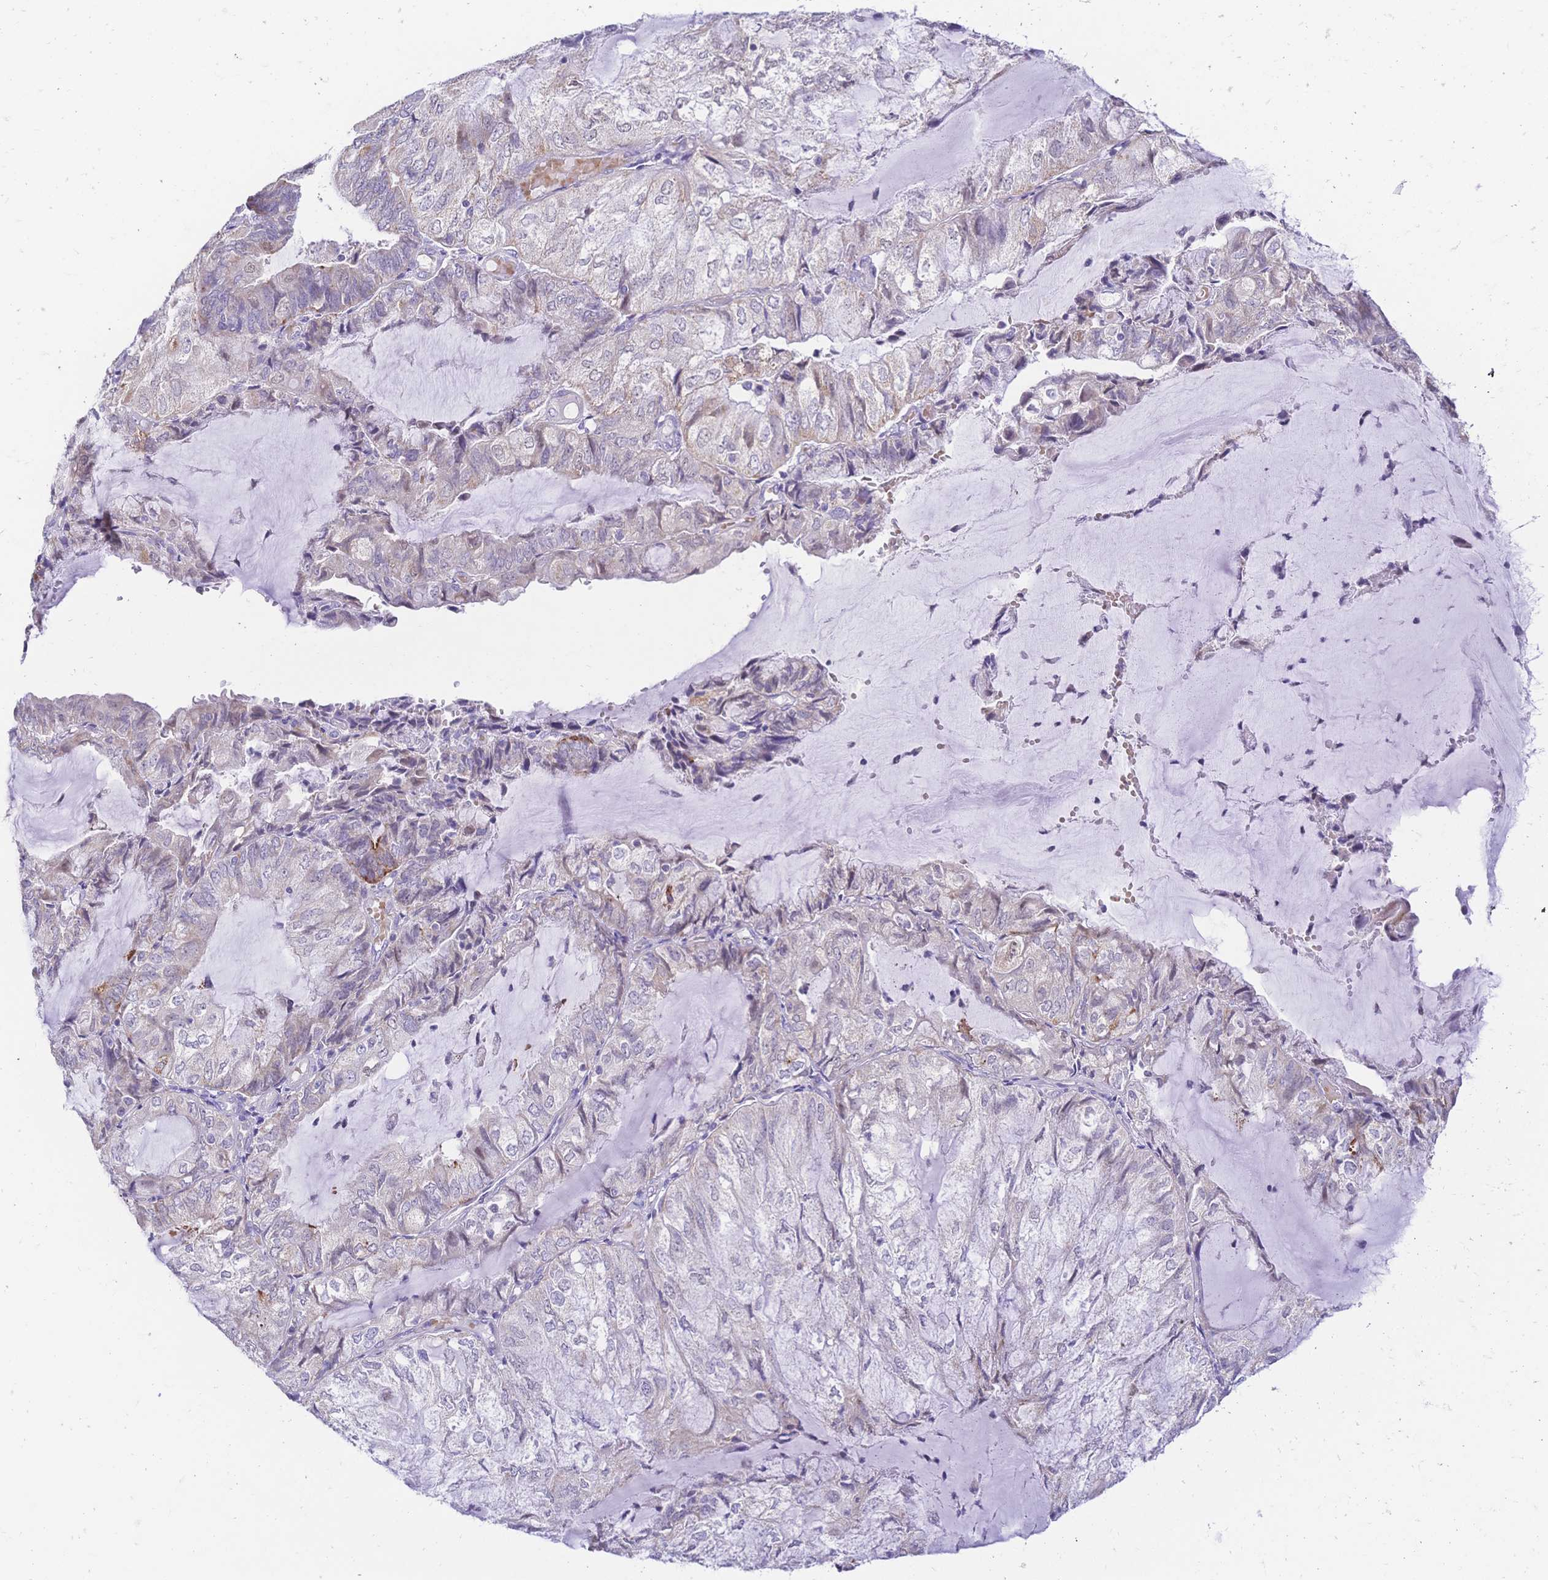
{"staining": {"intensity": "weak", "quantity": "<25%", "location": "cytoplasmic/membranous"}, "tissue": "endometrial cancer", "cell_type": "Tumor cells", "image_type": "cancer", "snomed": [{"axis": "morphology", "description": "Adenocarcinoma, NOS"}, {"axis": "topography", "description": "Endometrium"}], "caption": "Tumor cells show no significant protein expression in adenocarcinoma (endometrial). Brightfield microscopy of immunohistochemistry (IHC) stained with DAB (3,3'-diaminobenzidine) (brown) and hematoxylin (blue), captured at high magnification.", "gene": "CLEC18B", "patient": {"sex": "female", "age": 81}}